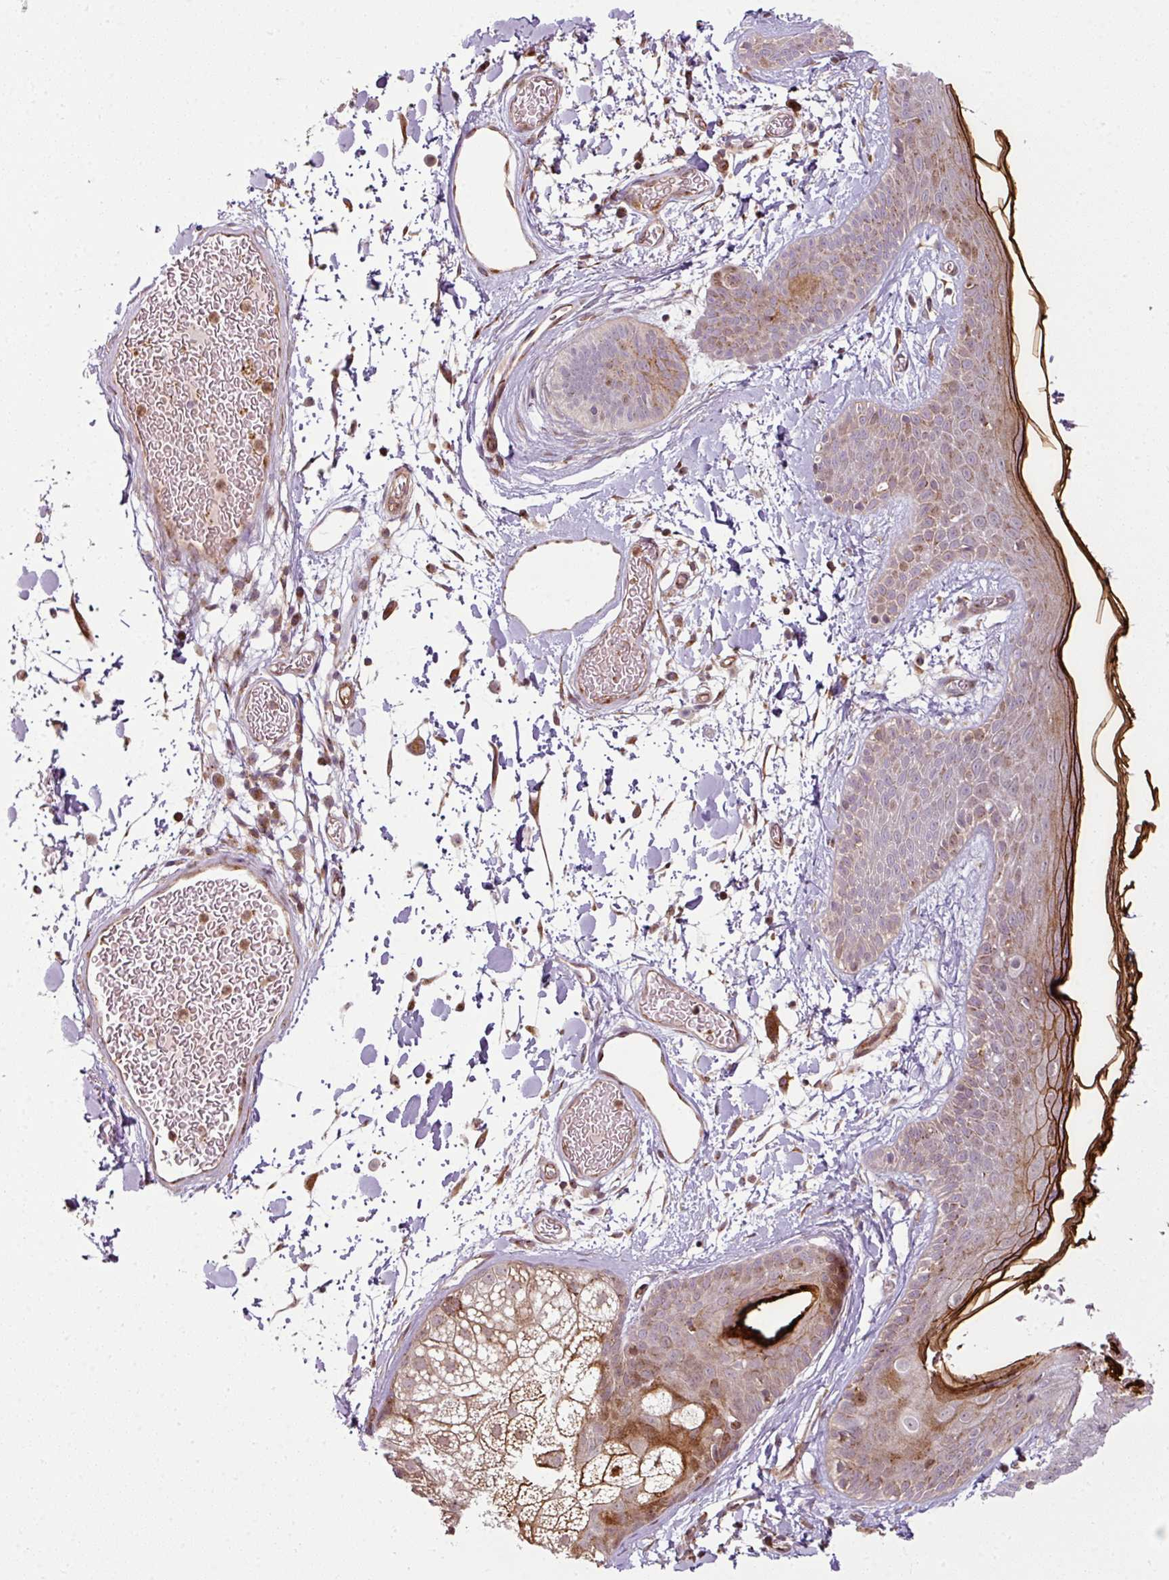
{"staining": {"intensity": "moderate", "quantity": ">75%", "location": "cytoplasmic/membranous"}, "tissue": "skin", "cell_type": "Fibroblasts", "image_type": "normal", "snomed": [{"axis": "morphology", "description": "Normal tissue, NOS"}, {"axis": "topography", "description": "Skin"}], "caption": "This histopathology image reveals IHC staining of benign skin, with medium moderate cytoplasmic/membranous expression in about >75% of fibroblasts.", "gene": "ATAT1", "patient": {"sex": "male", "age": 79}}